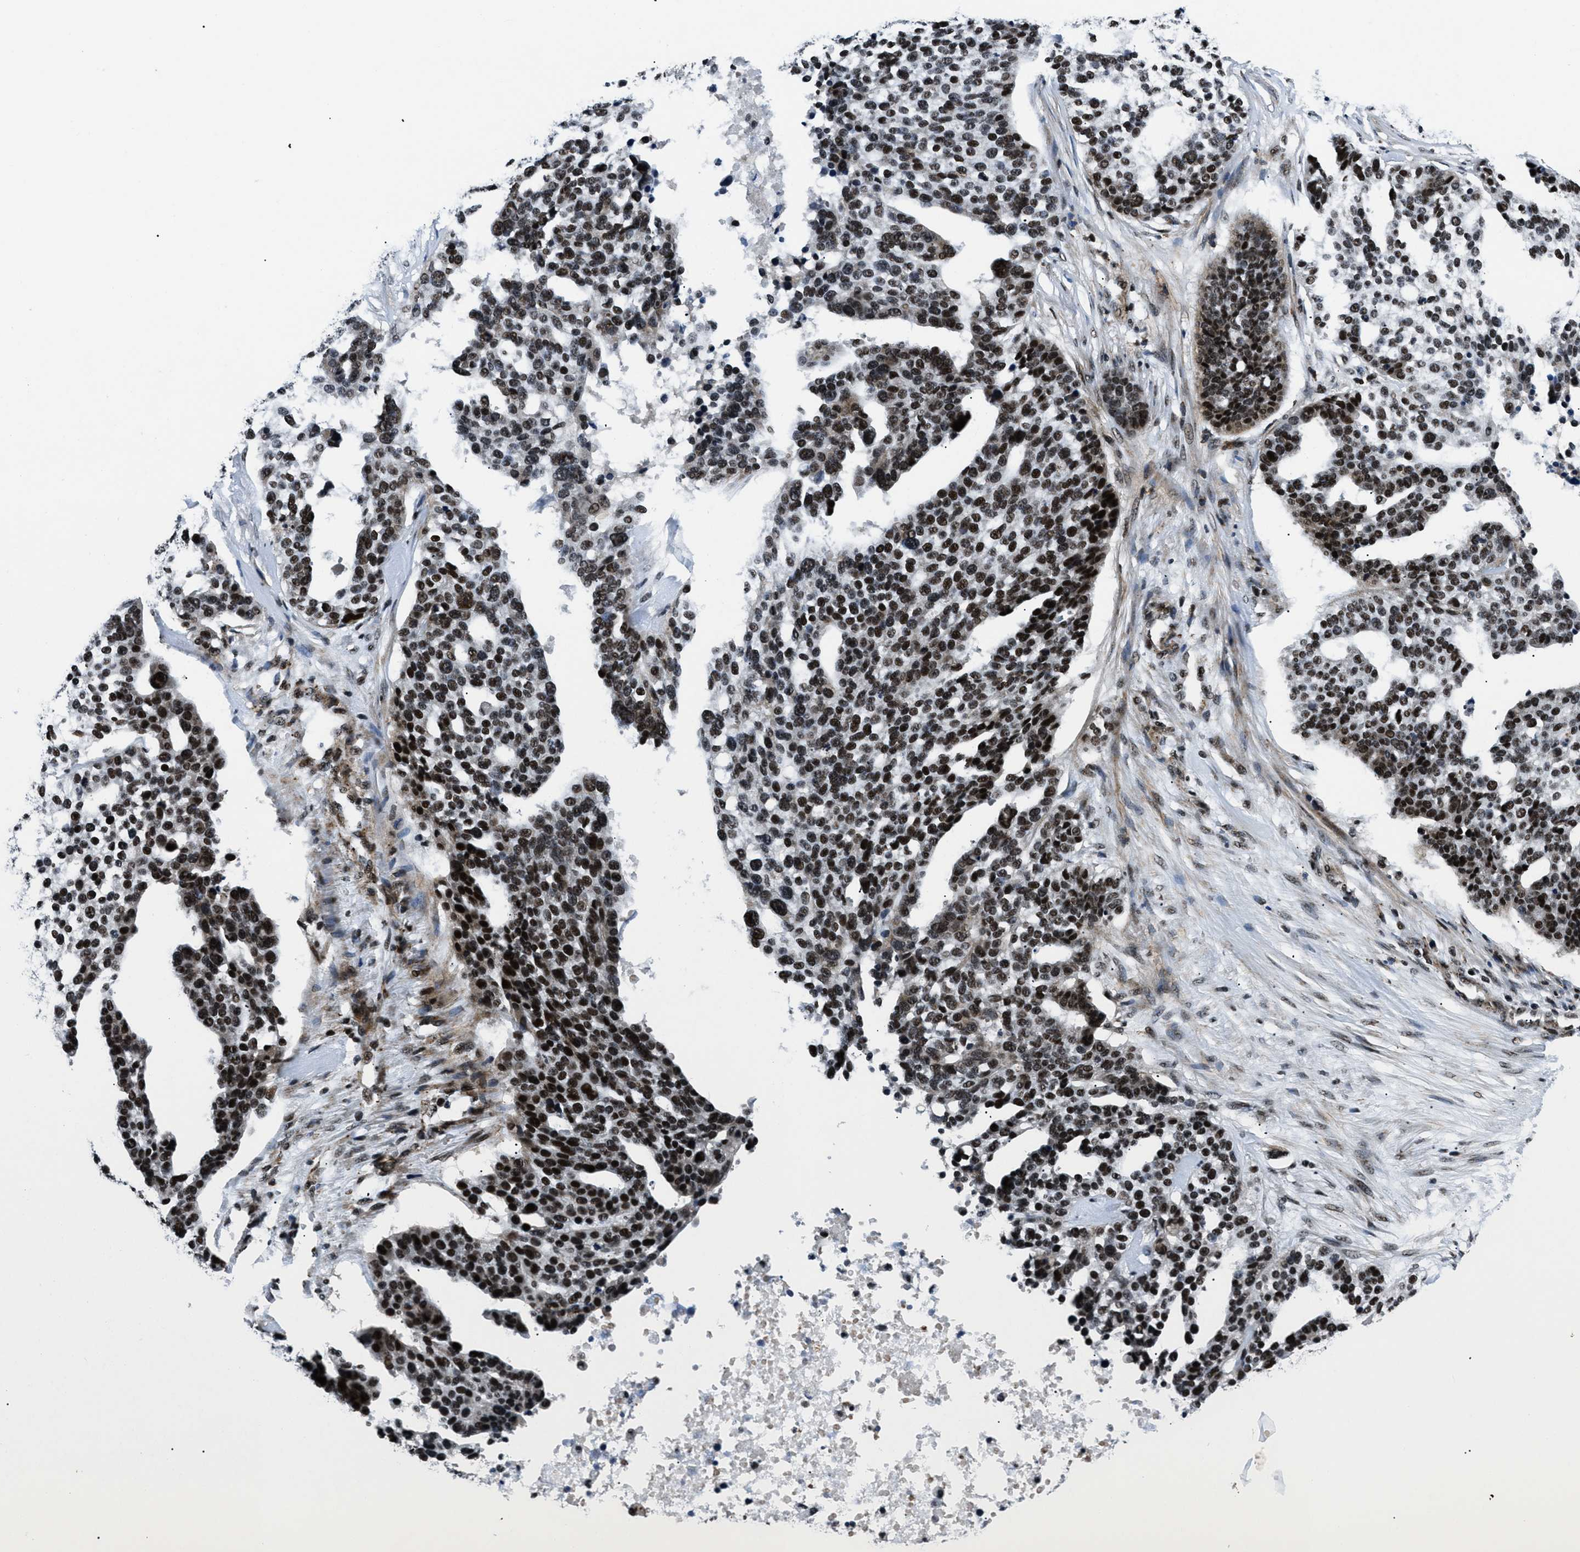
{"staining": {"intensity": "strong", "quantity": ">75%", "location": "nuclear"}, "tissue": "ovarian cancer", "cell_type": "Tumor cells", "image_type": "cancer", "snomed": [{"axis": "morphology", "description": "Cystadenocarcinoma, serous, NOS"}, {"axis": "topography", "description": "Ovary"}], "caption": "The photomicrograph reveals immunohistochemical staining of ovarian serous cystadenocarcinoma. There is strong nuclear positivity is seen in about >75% of tumor cells. Immunohistochemistry stains the protein of interest in brown and the nuclei are stained blue.", "gene": "SMARCB1", "patient": {"sex": "female", "age": 59}}